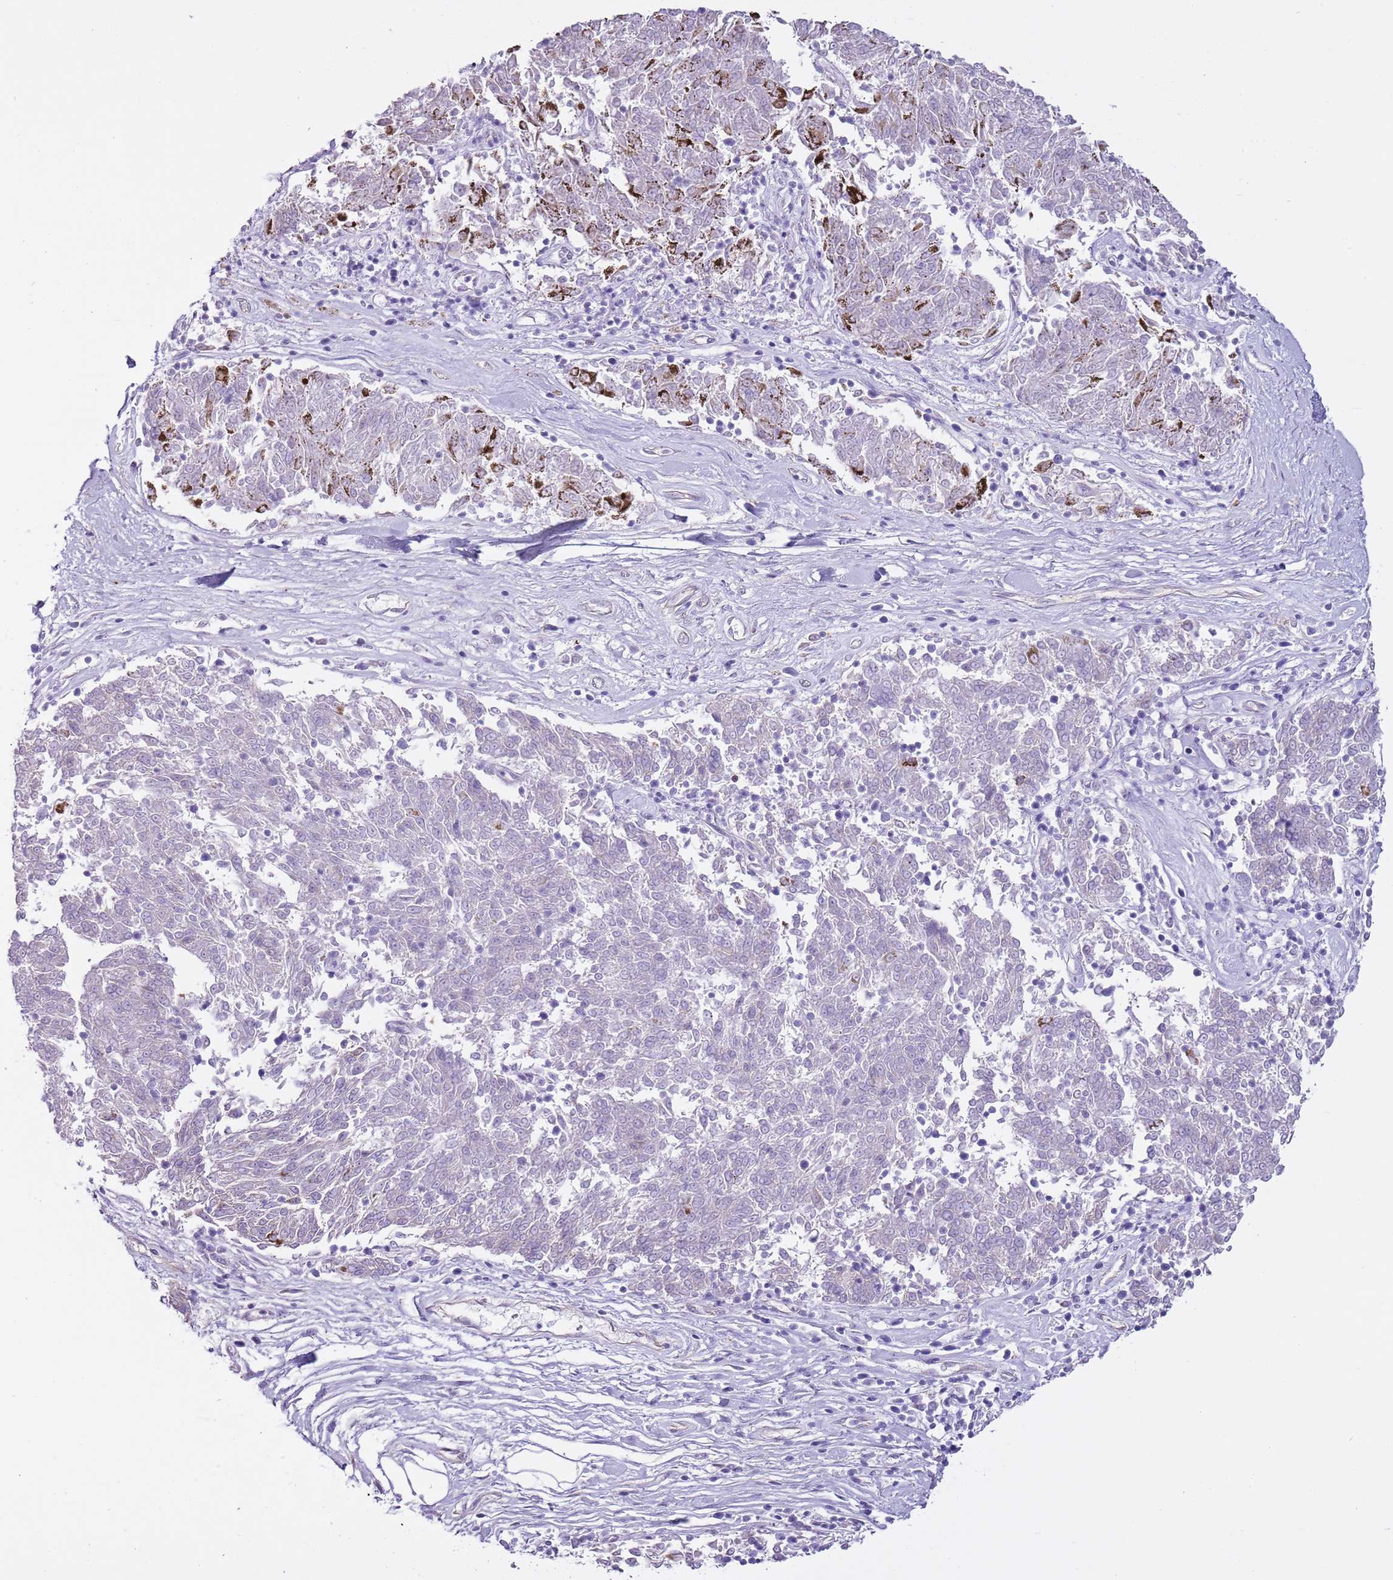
{"staining": {"intensity": "negative", "quantity": "none", "location": "none"}, "tissue": "melanoma", "cell_type": "Tumor cells", "image_type": "cancer", "snomed": [{"axis": "morphology", "description": "Malignant melanoma, NOS"}, {"axis": "topography", "description": "Skin"}], "caption": "There is no significant staining in tumor cells of melanoma. (Stains: DAB (3,3'-diaminobenzidine) immunohistochemistry (IHC) with hematoxylin counter stain, Microscopy: brightfield microscopy at high magnification).", "gene": "CD177", "patient": {"sex": "female", "age": 72}}